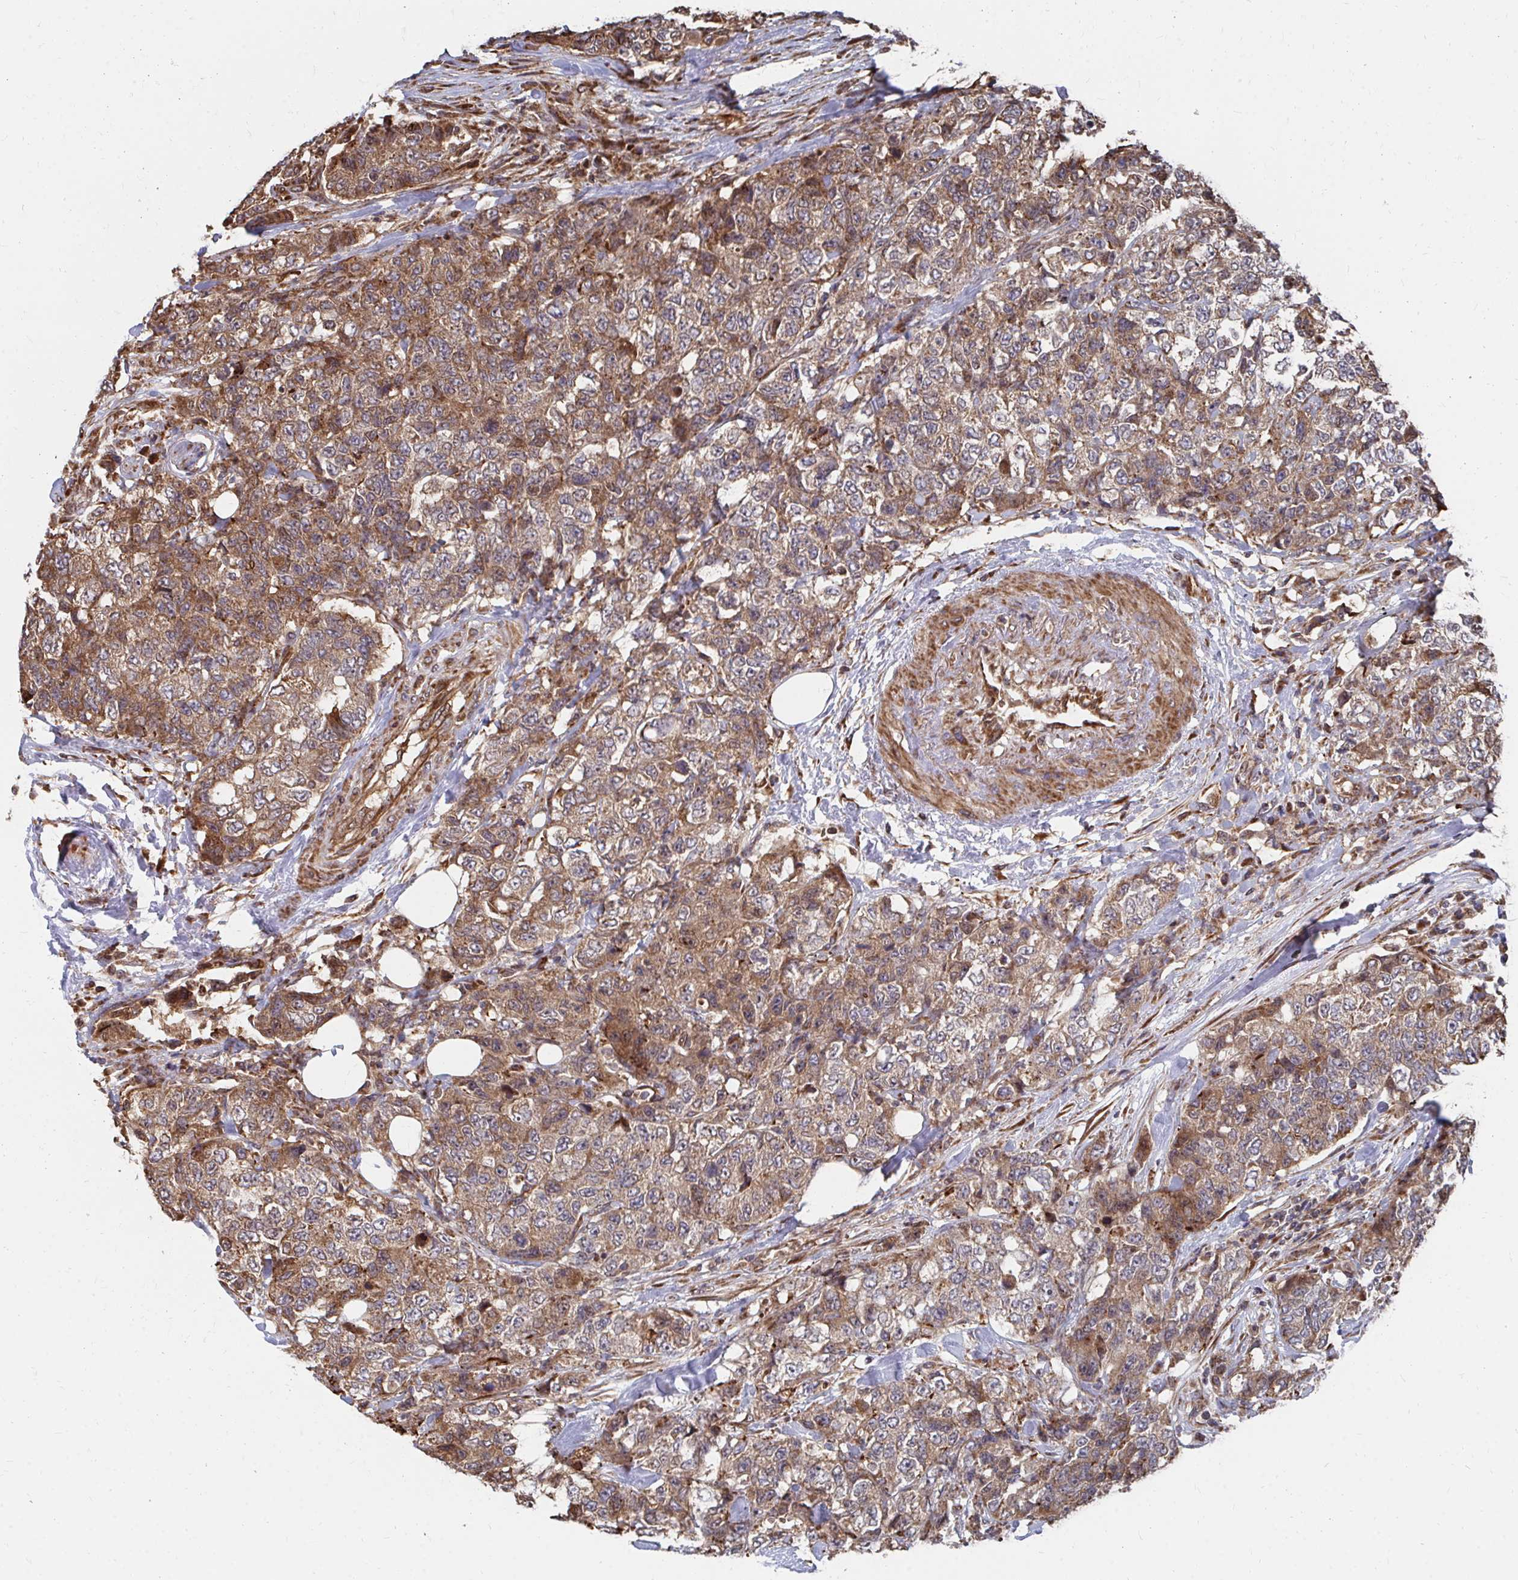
{"staining": {"intensity": "moderate", "quantity": ">75%", "location": "cytoplasmic/membranous"}, "tissue": "urothelial cancer", "cell_type": "Tumor cells", "image_type": "cancer", "snomed": [{"axis": "morphology", "description": "Urothelial carcinoma, High grade"}, {"axis": "topography", "description": "Urinary bladder"}], "caption": "IHC (DAB (3,3'-diaminobenzidine)) staining of human urothelial carcinoma (high-grade) demonstrates moderate cytoplasmic/membranous protein positivity in approximately >75% of tumor cells. The staining is performed using DAB (3,3'-diaminobenzidine) brown chromogen to label protein expression. The nuclei are counter-stained blue using hematoxylin.", "gene": "FAM89A", "patient": {"sex": "female", "age": 78}}